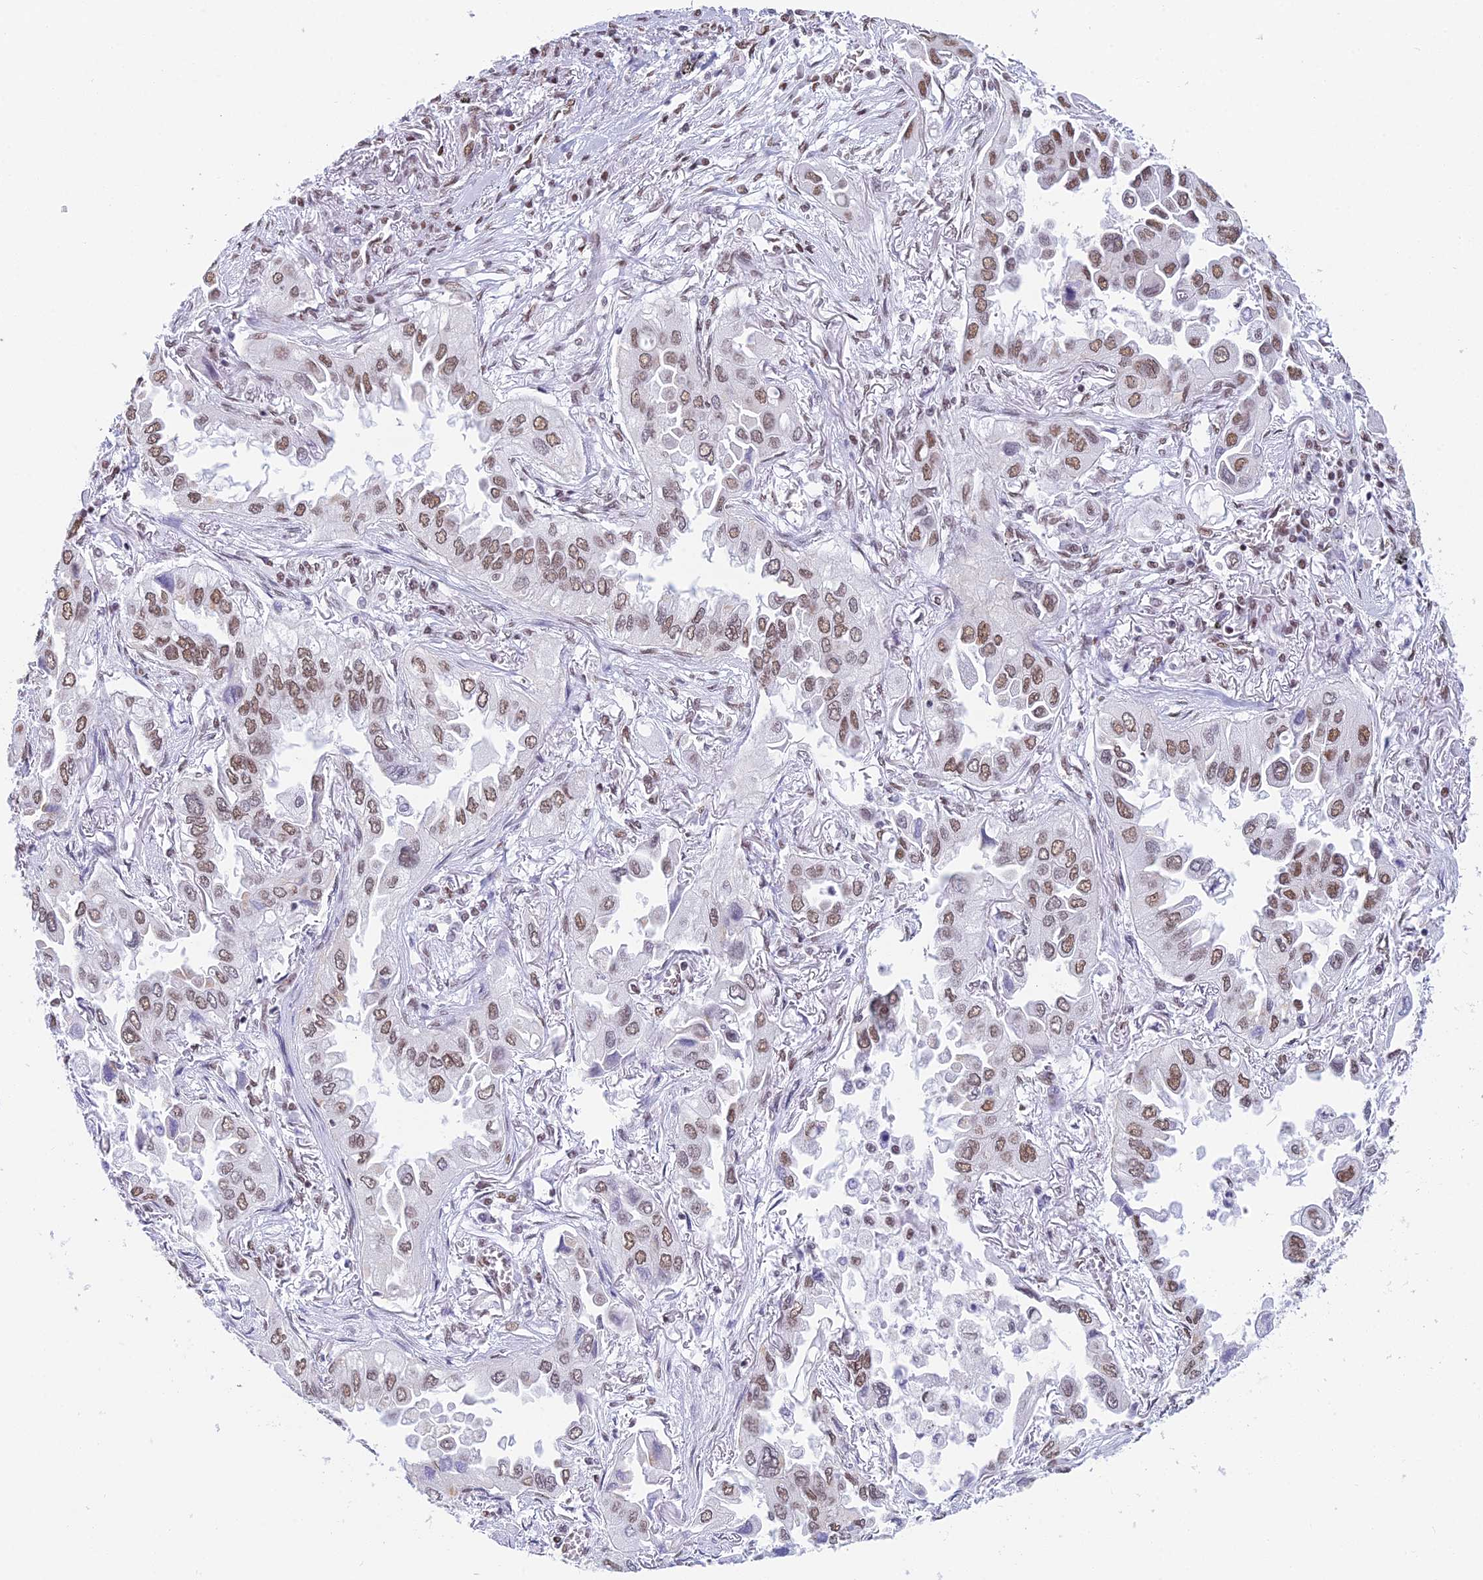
{"staining": {"intensity": "moderate", "quantity": "25%-75%", "location": "nuclear"}, "tissue": "lung cancer", "cell_type": "Tumor cells", "image_type": "cancer", "snomed": [{"axis": "morphology", "description": "Adenocarcinoma, NOS"}, {"axis": "topography", "description": "Lung"}], "caption": "Human lung adenocarcinoma stained with a brown dye reveals moderate nuclear positive positivity in approximately 25%-75% of tumor cells.", "gene": "CDC26", "patient": {"sex": "female", "age": 76}}